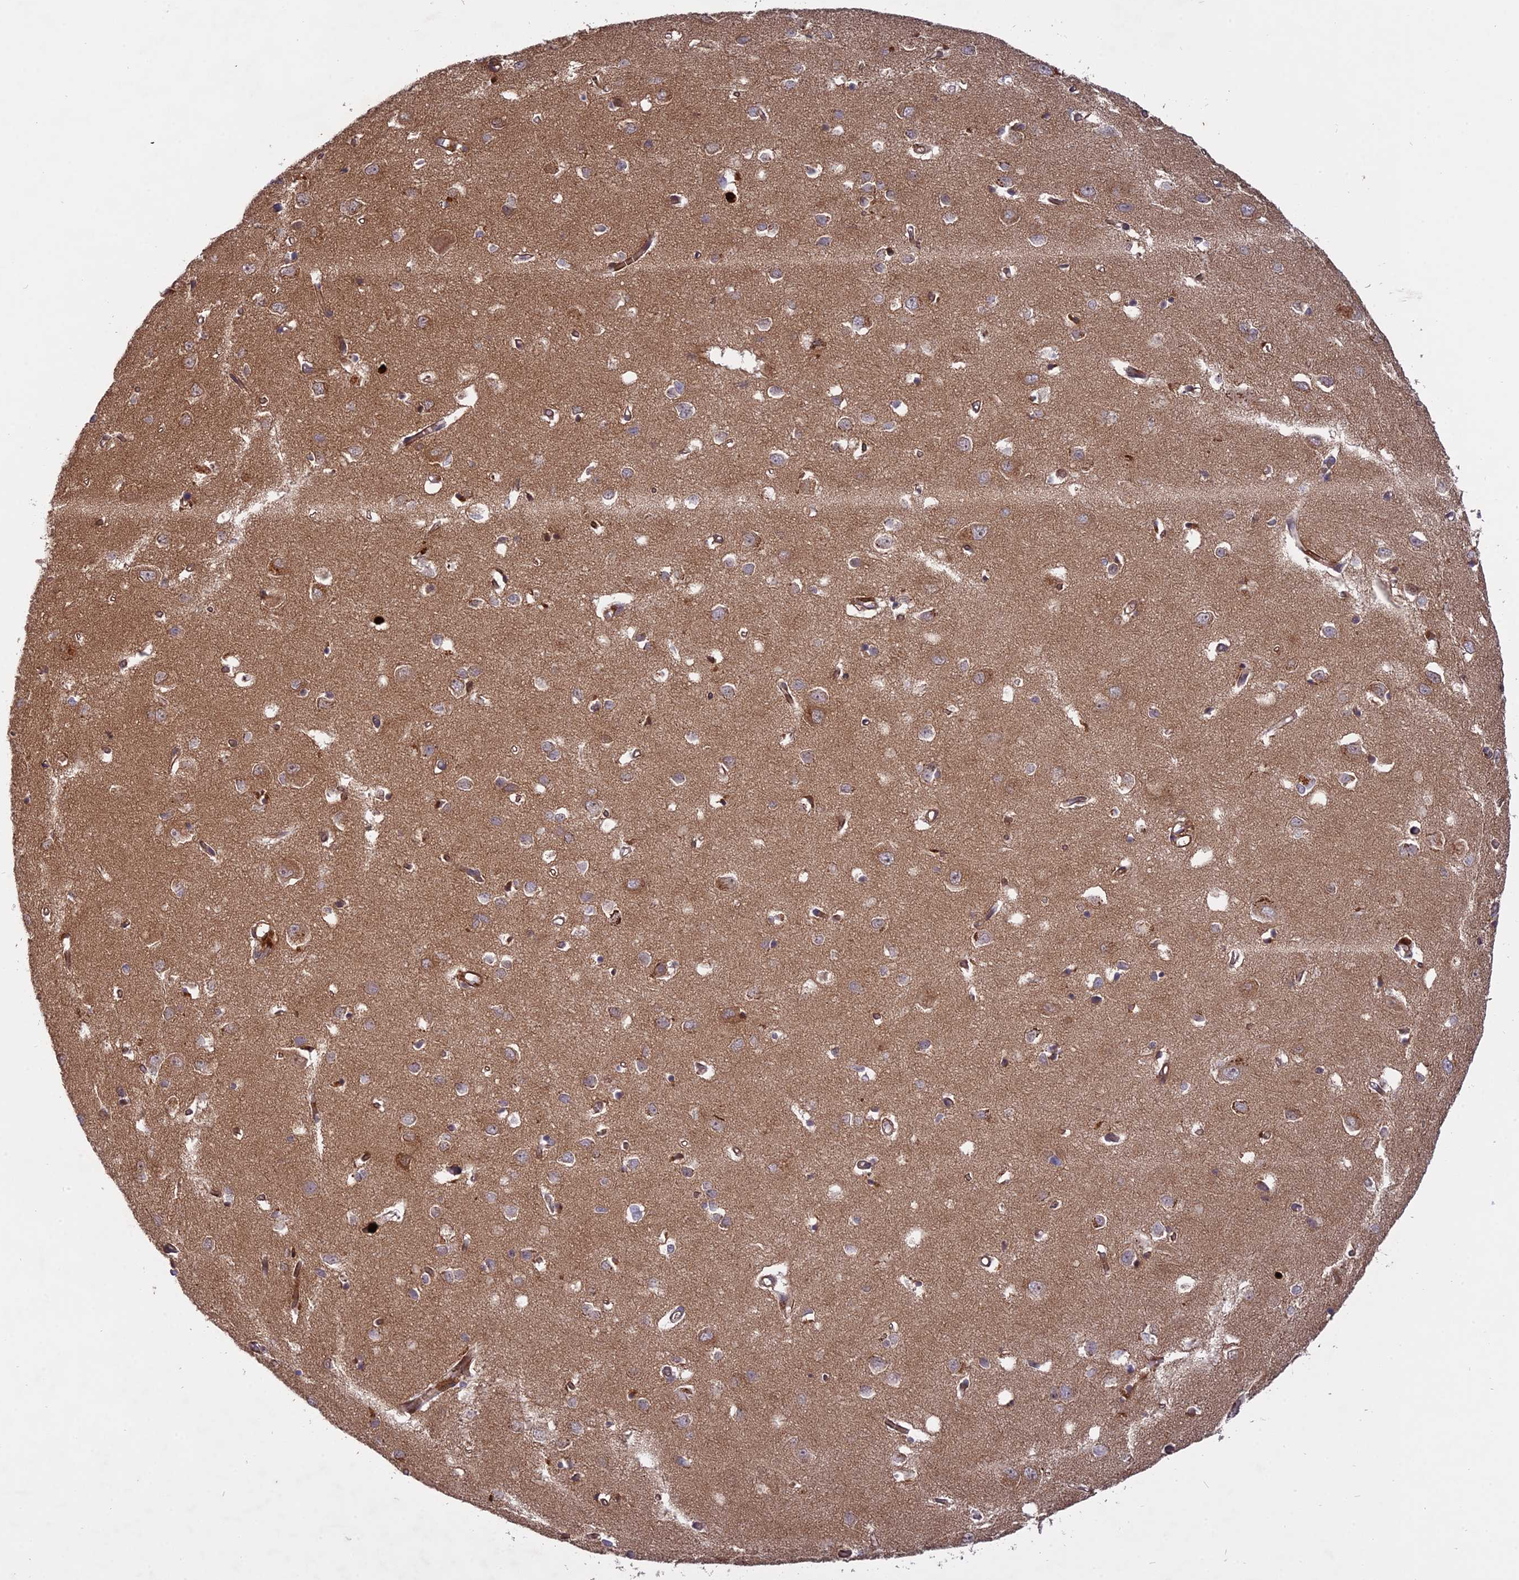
{"staining": {"intensity": "strong", "quantity": ">75%", "location": "cytoplasmic/membranous"}, "tissue": "cerebral cortex", "cell_type": "Endothelial cells", "image_type": "normal", "snomed": [{"axis": "morphology", "description": "Normal tissue, NOS"}, {"axis": "topography", "description": "Cerebral cortex"}], "caption": "Immunohistochemical staining of normal human cerebral cortex exhibits >75% levels of strong cytoplasmic/membranous protein expression in approximately >75% of endothelial cells. (IHC, brightfield microscopy, high magnification).", "gene": "PHLDB3", "patient": {"sex": "female", "age": 64}}